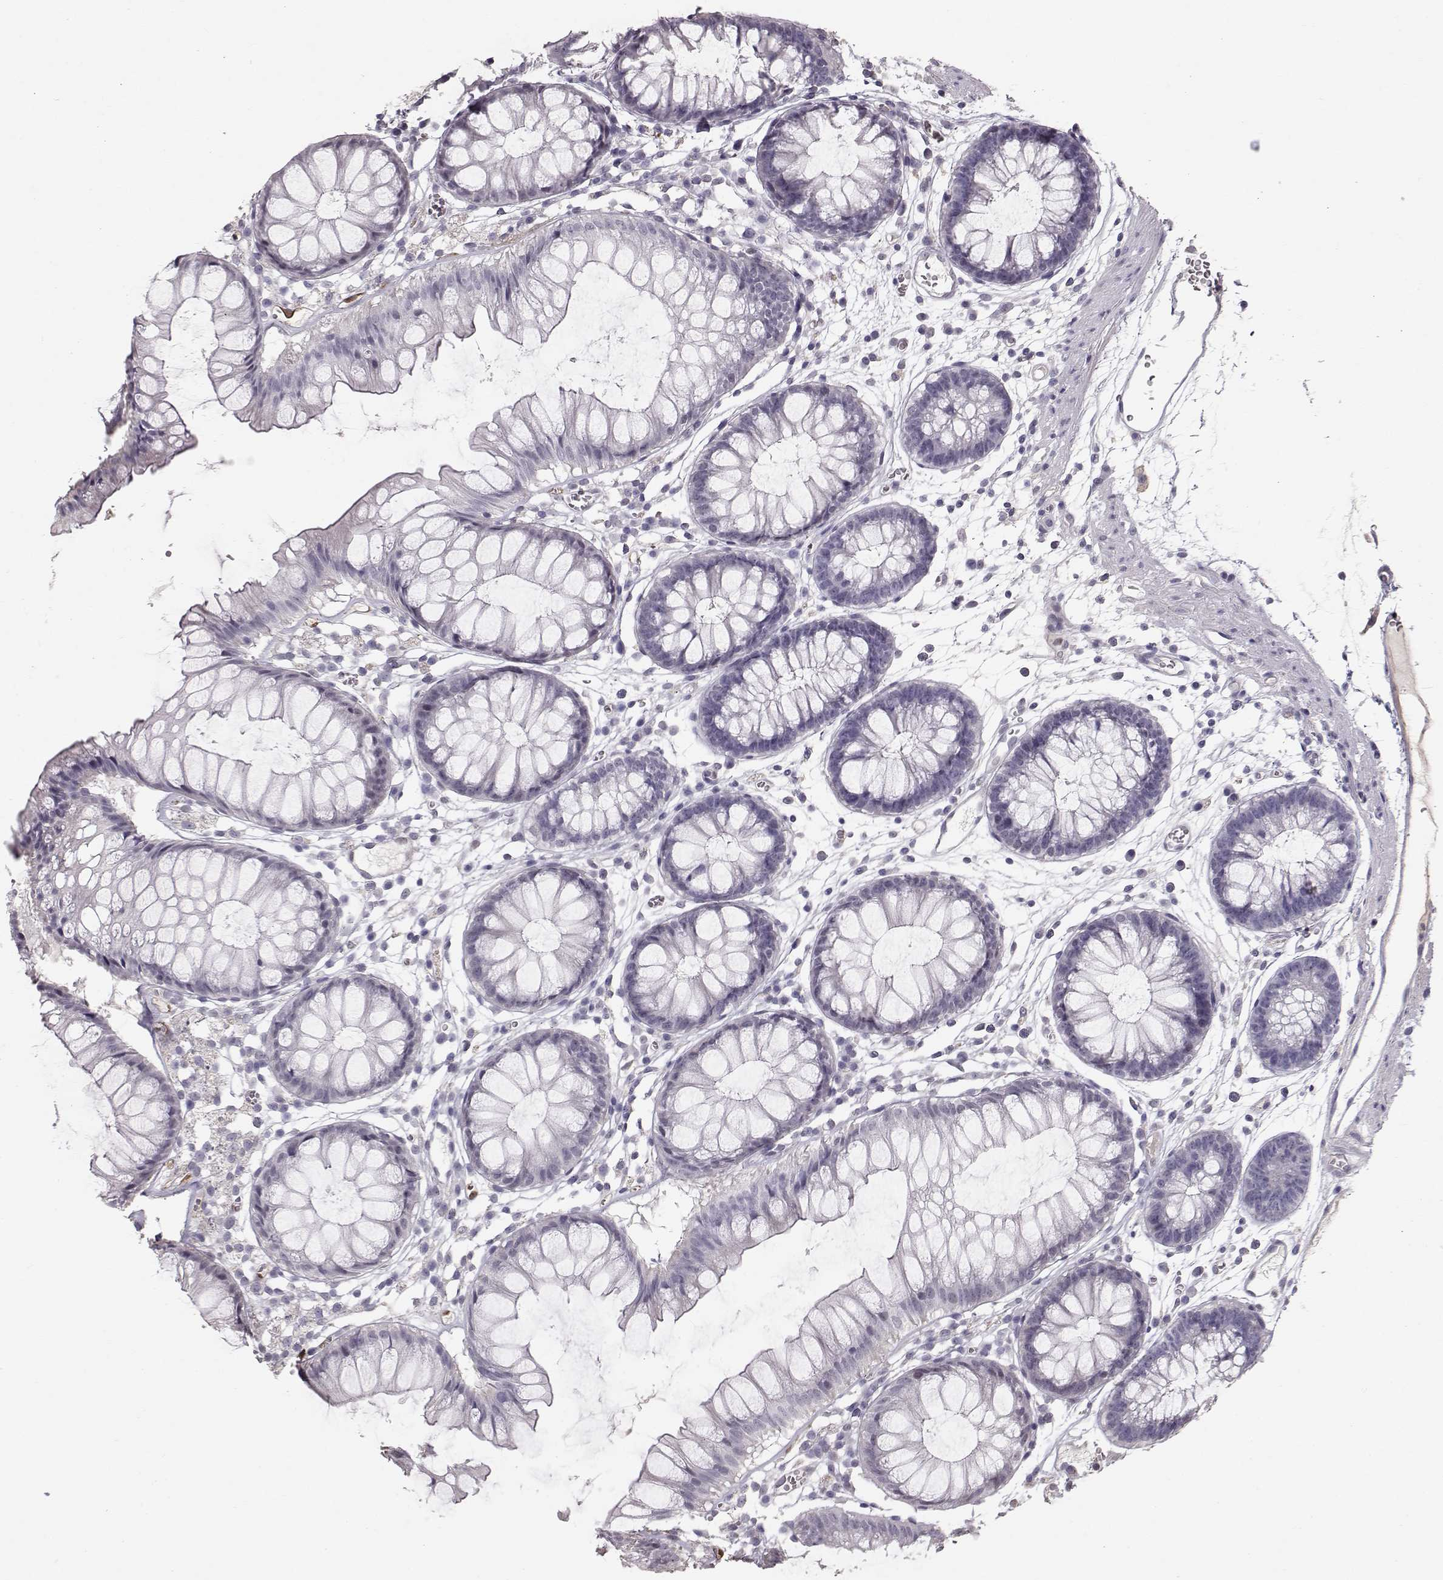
{"staining": {"intensity": "negative", "quantity": "none", "location": "none"}, "tissue": "colon", "cell_type": "Endothelial cells", "image_type": "normal", "snomed": [{"axis": "morphology", "description": "Normal tissue, NOS"}, {"axis": "morphology", "description": "Adenocarcinoma, NOS"}, {"axis": "topography", "description": "Colon"}], "caption": "DAB (3,3'-diaminobenzidine) immunohistochemical staining of normal colon reveals no significant positivity in endothelial cells. (Immunohistochemistry (ihc), brightfield microscopy, high magnification).", "gene": "POU1F1", "patient": {"sex": "male", "age": 65}}